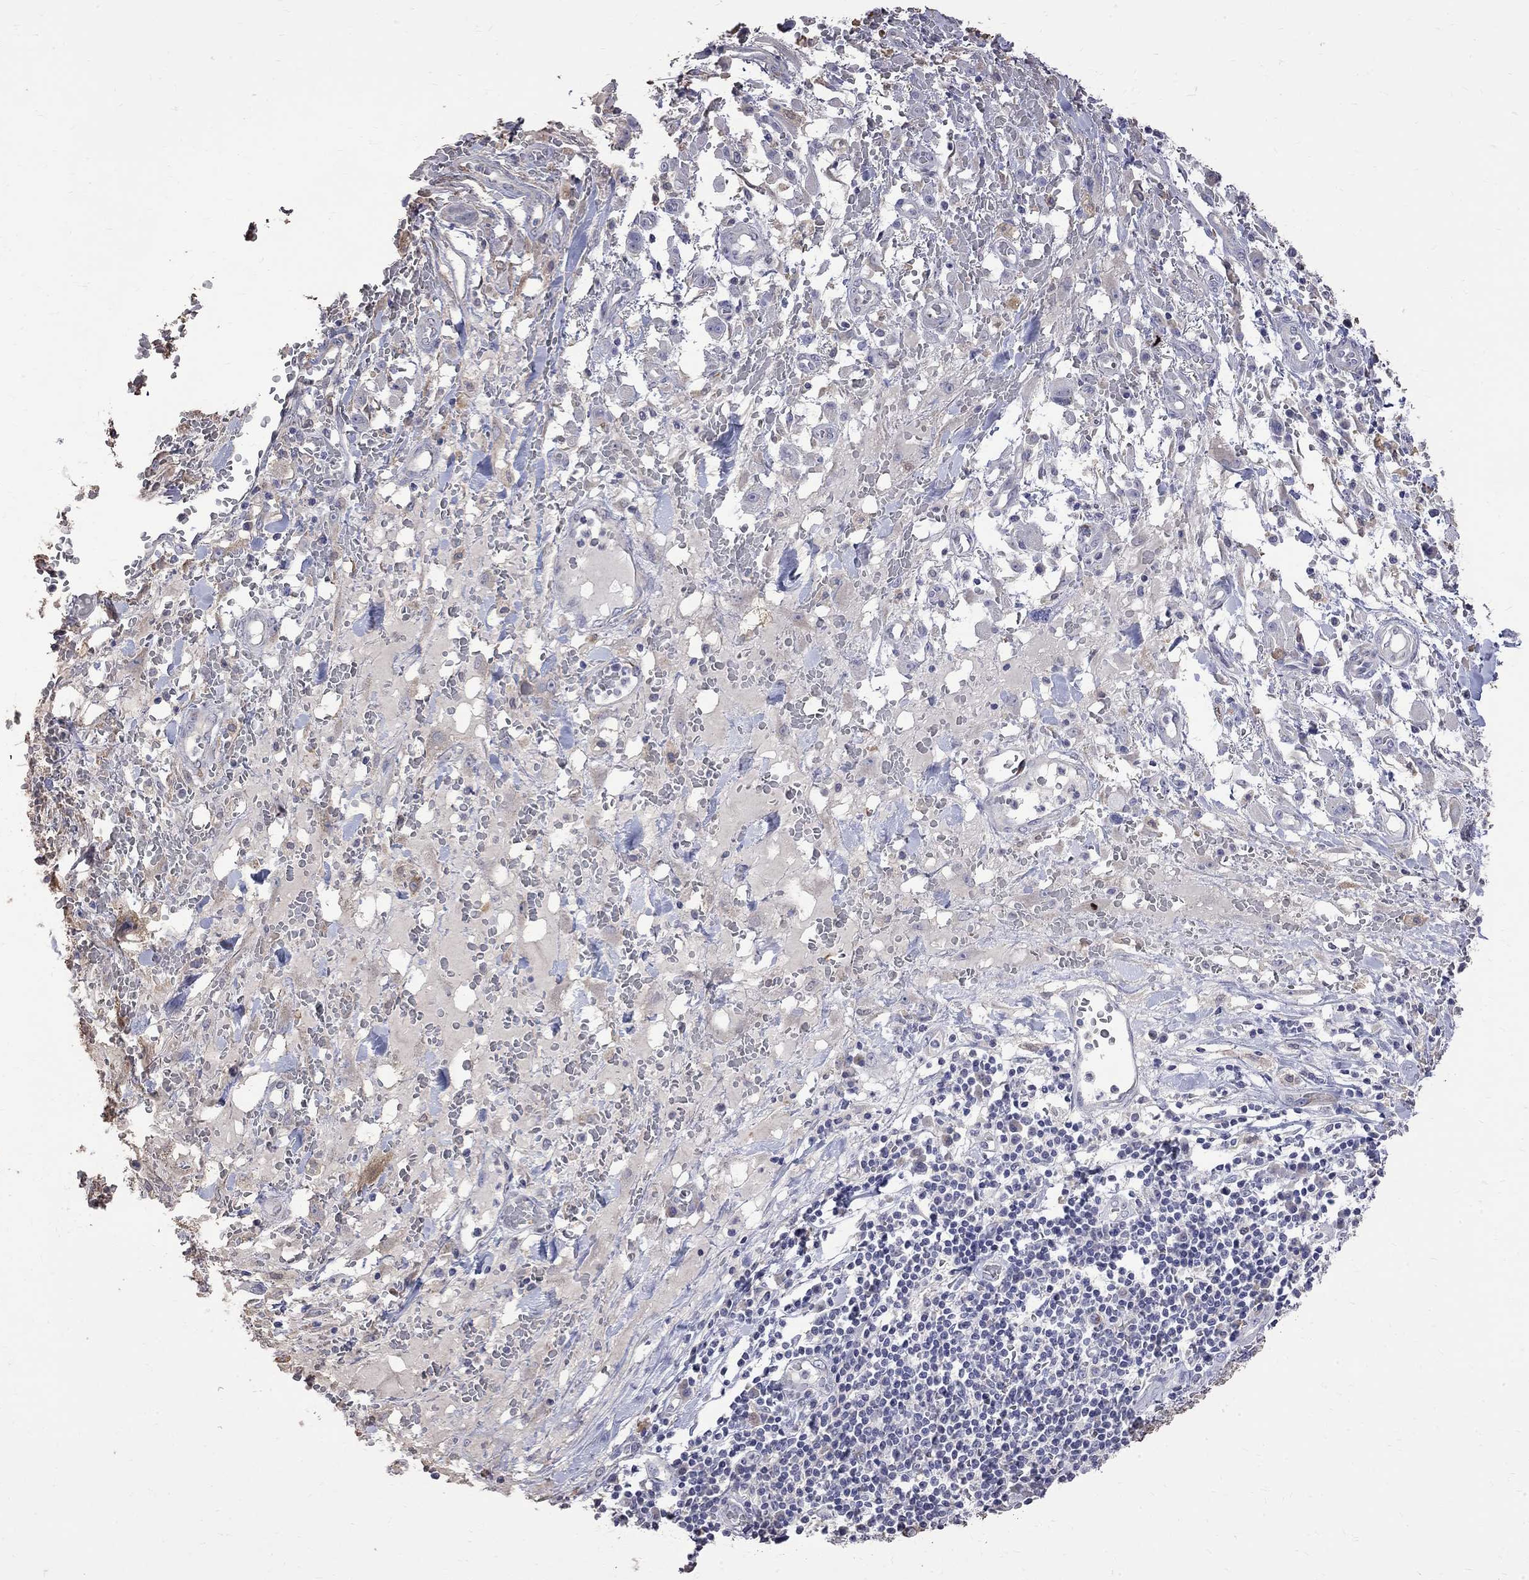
{"staining": {"intensity": "weak", "quantity": "<25%", "location": "cytoplasmic/membranous"}, "tissue": "melanoma", "cell_type": "Tumor cells", "image_type": "cancer", "snomed": [{"axis": "morphology", "description": "Malignant melanoma, NOS"}, {"axis": "topography", "description": "Skin"}], "caption": "Immunohistochemical staining of human malignant melanoma shows no significant positivity in tumor cells.", "gene": "CKAP2", "patient": {"sex": "female", "age": 91}}